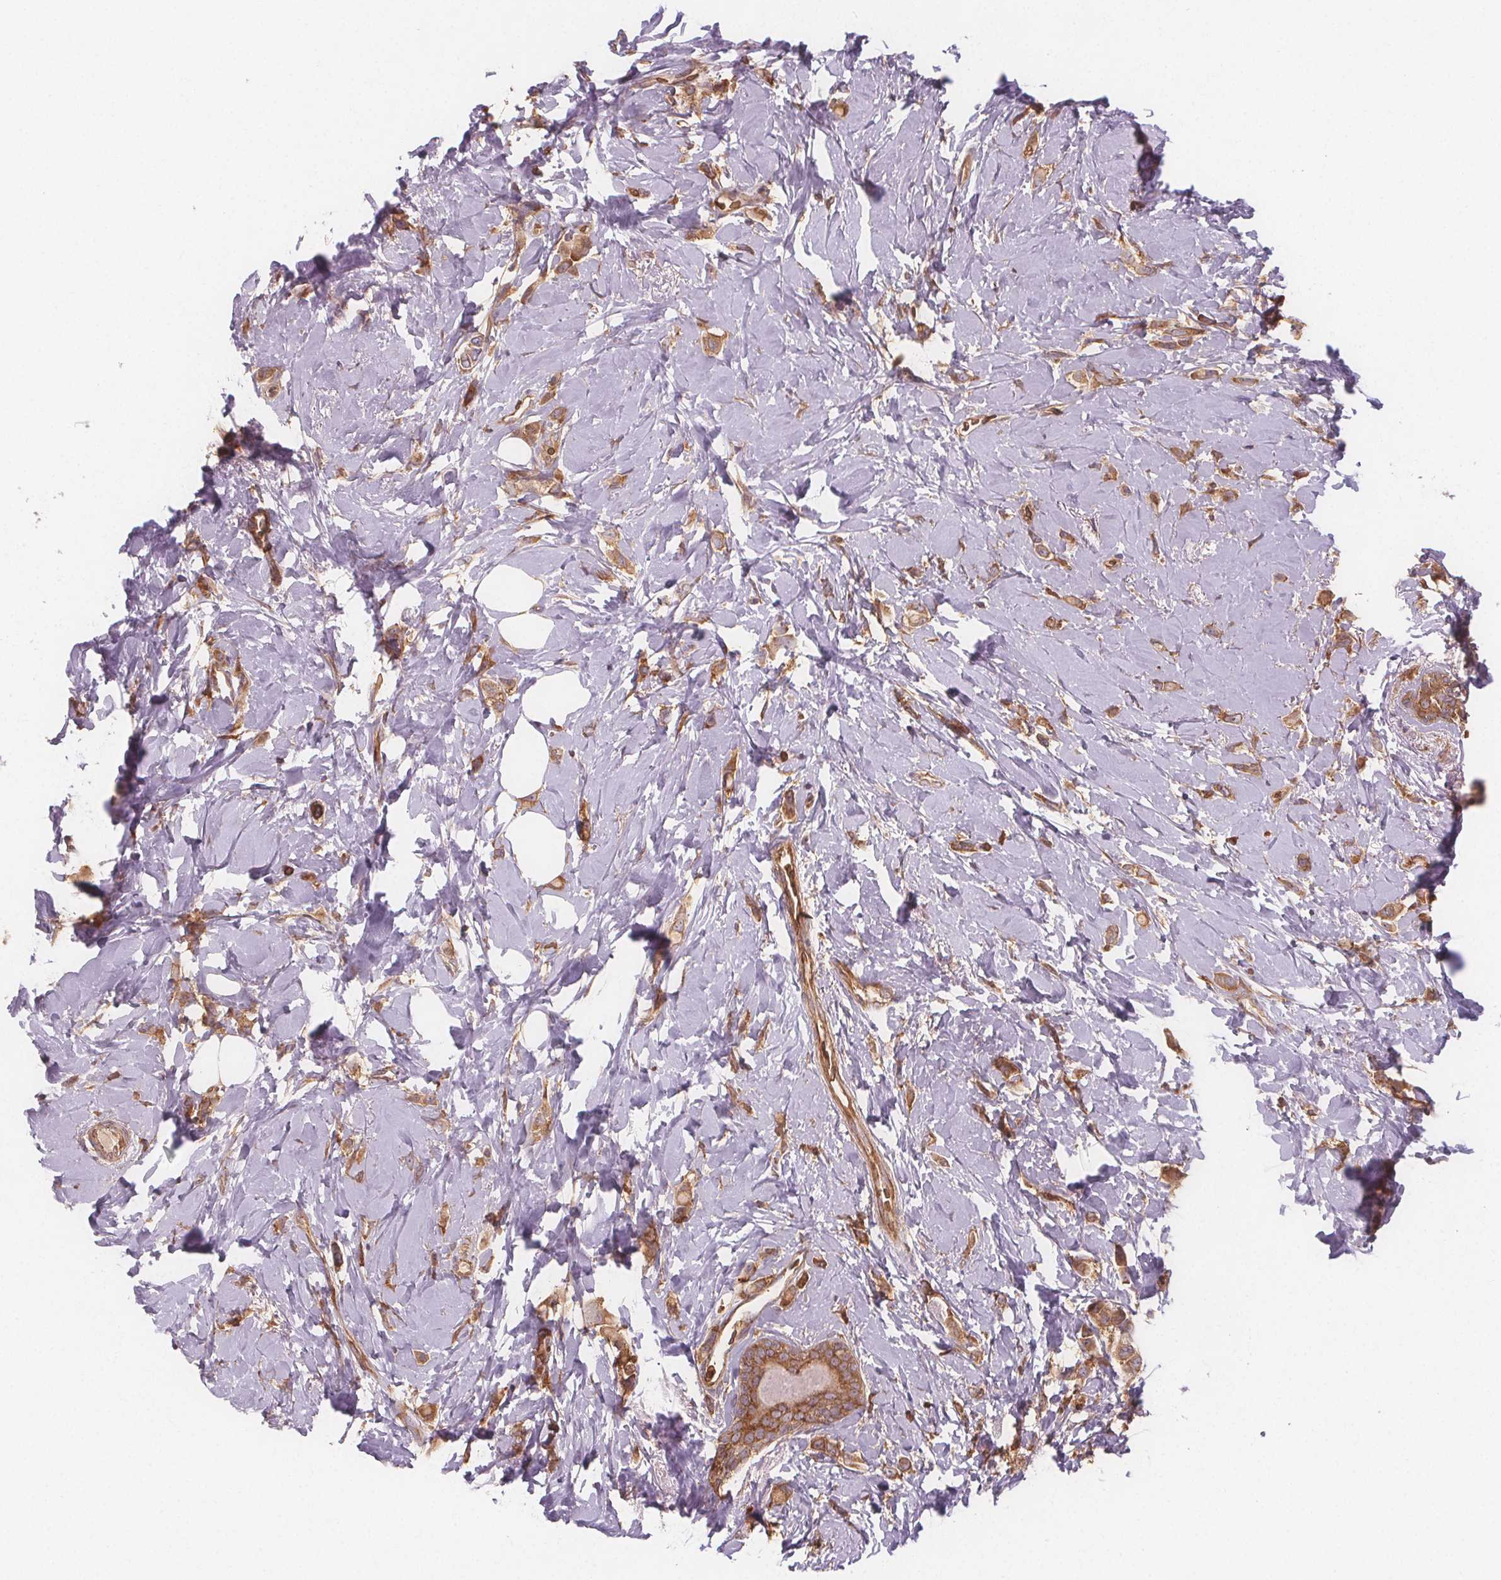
{"staining": {"intensity": "moderate", "quantity": ">75%", "location": "cytoplasmic/membranous"}, "tissue": "breast cancer", "cell_type": "Tumor cells", "image_type": "cancer", "snomed": [{"axis": "morphology", "description": "Lobular carcinoma"}, {"axis": "topography", "description": "Breast"}], "caption": "Breast cancer was stained to show a protein in brown. There is medium levels of moderate cytoplasmic/membranous expression in approximately >75% of tumor cells.", "gene": "EIF3D", "patient": {"sex": "female", "age": 66}}